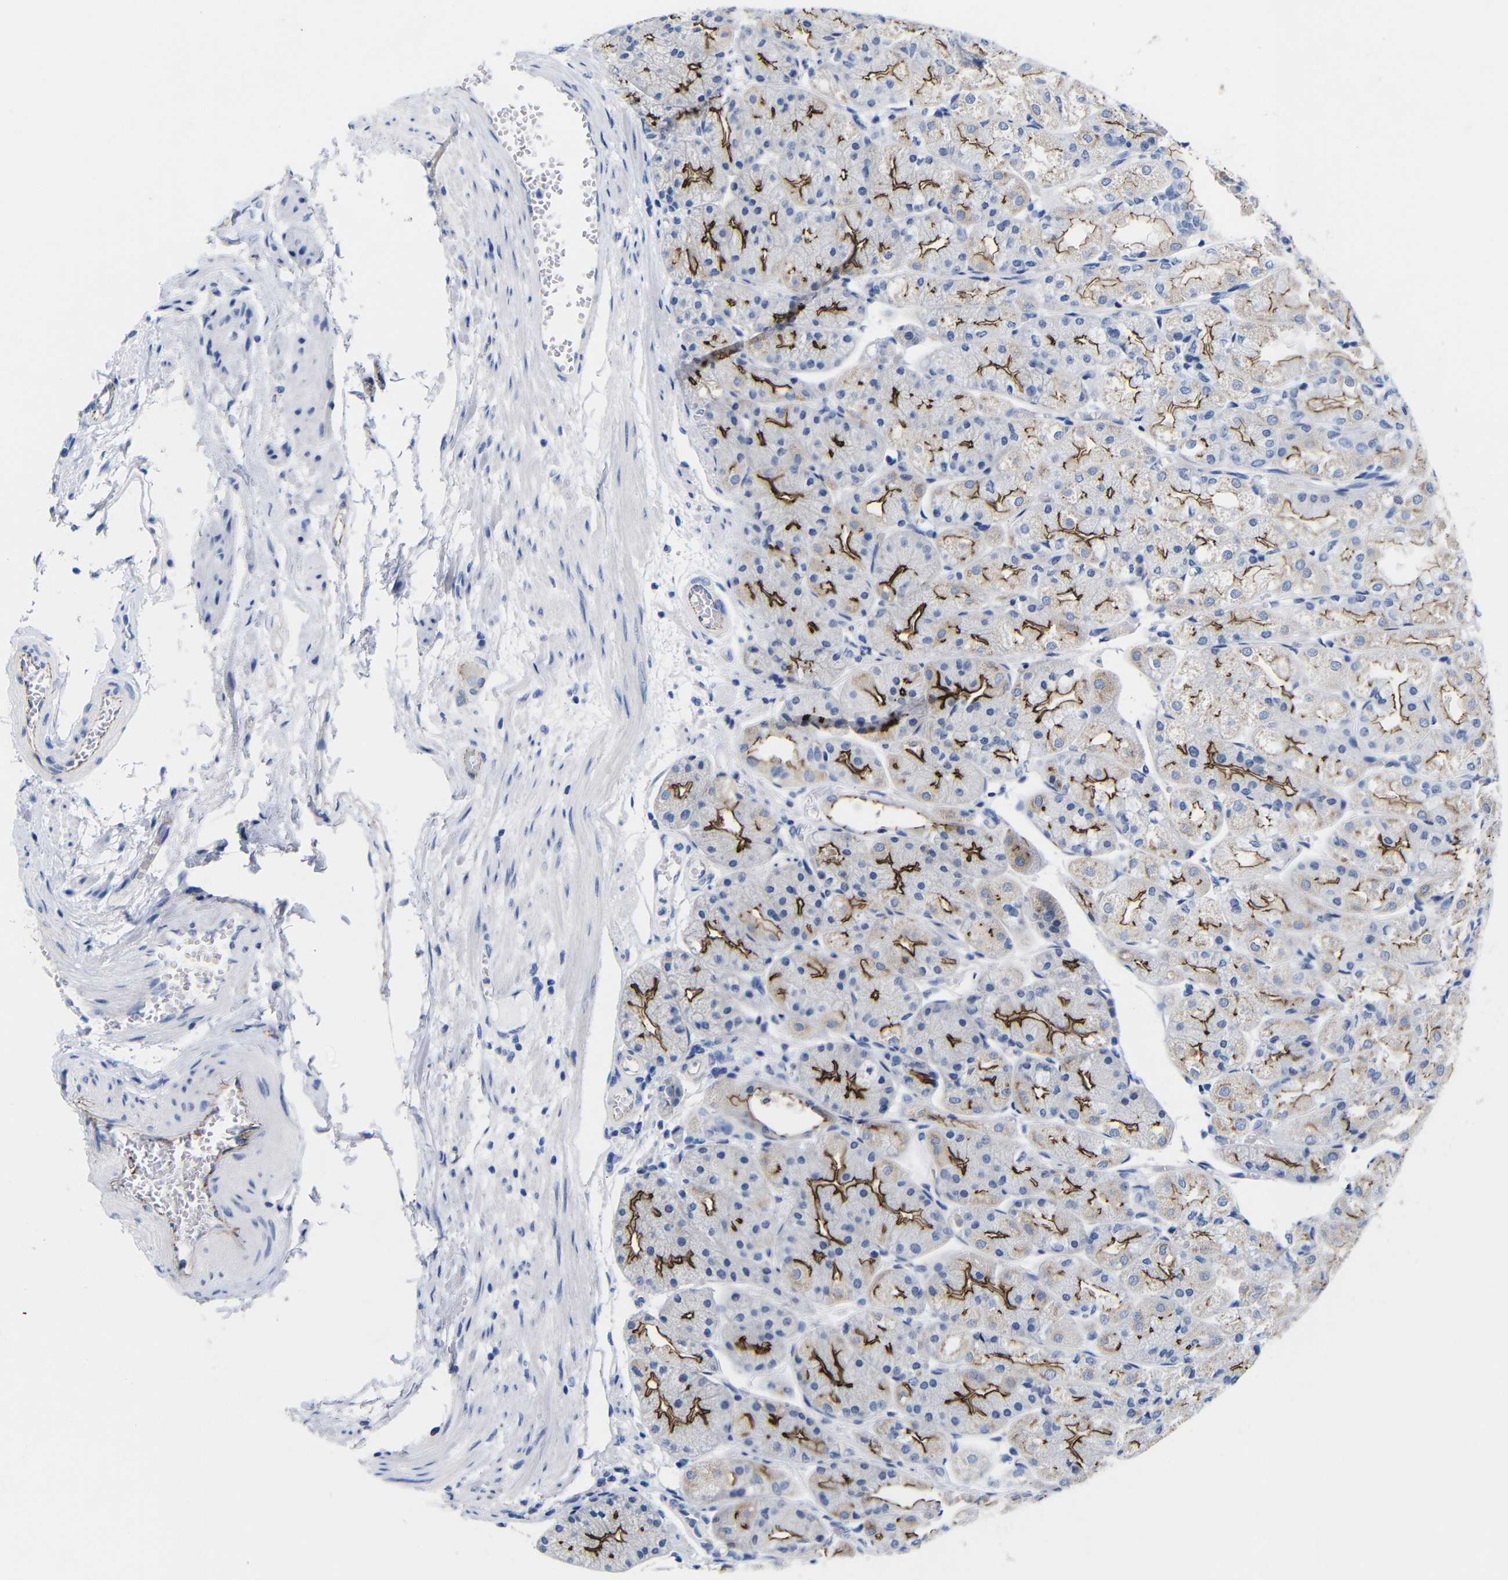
{"staining": {"intensity": "moderate", "quantity": "25%-75%", "location": "cytoplasmic/membranous"}, "tissue": "stomach", "cell_type": "Glandular cells", "image_type": "normal", "snomed": [{"axis": "morphology", "description": "Normal tissue, NOS"}, {"axis": "topography", "description": "Stomach, upper"}], "caption": "DAB (3,3'-diaminobenzidine) immunohistochemical staining of unremarkable stomach shows moderate cytoplasmic/membranous protein positivity in approximately 25%-75% of glandular cells. (DAB (3,3'-diaminobenzidine) IHC with brightfield microscopy, high magnification).", "gene": "CGNL1", "patient": {"sex": "male", "age": 72}}